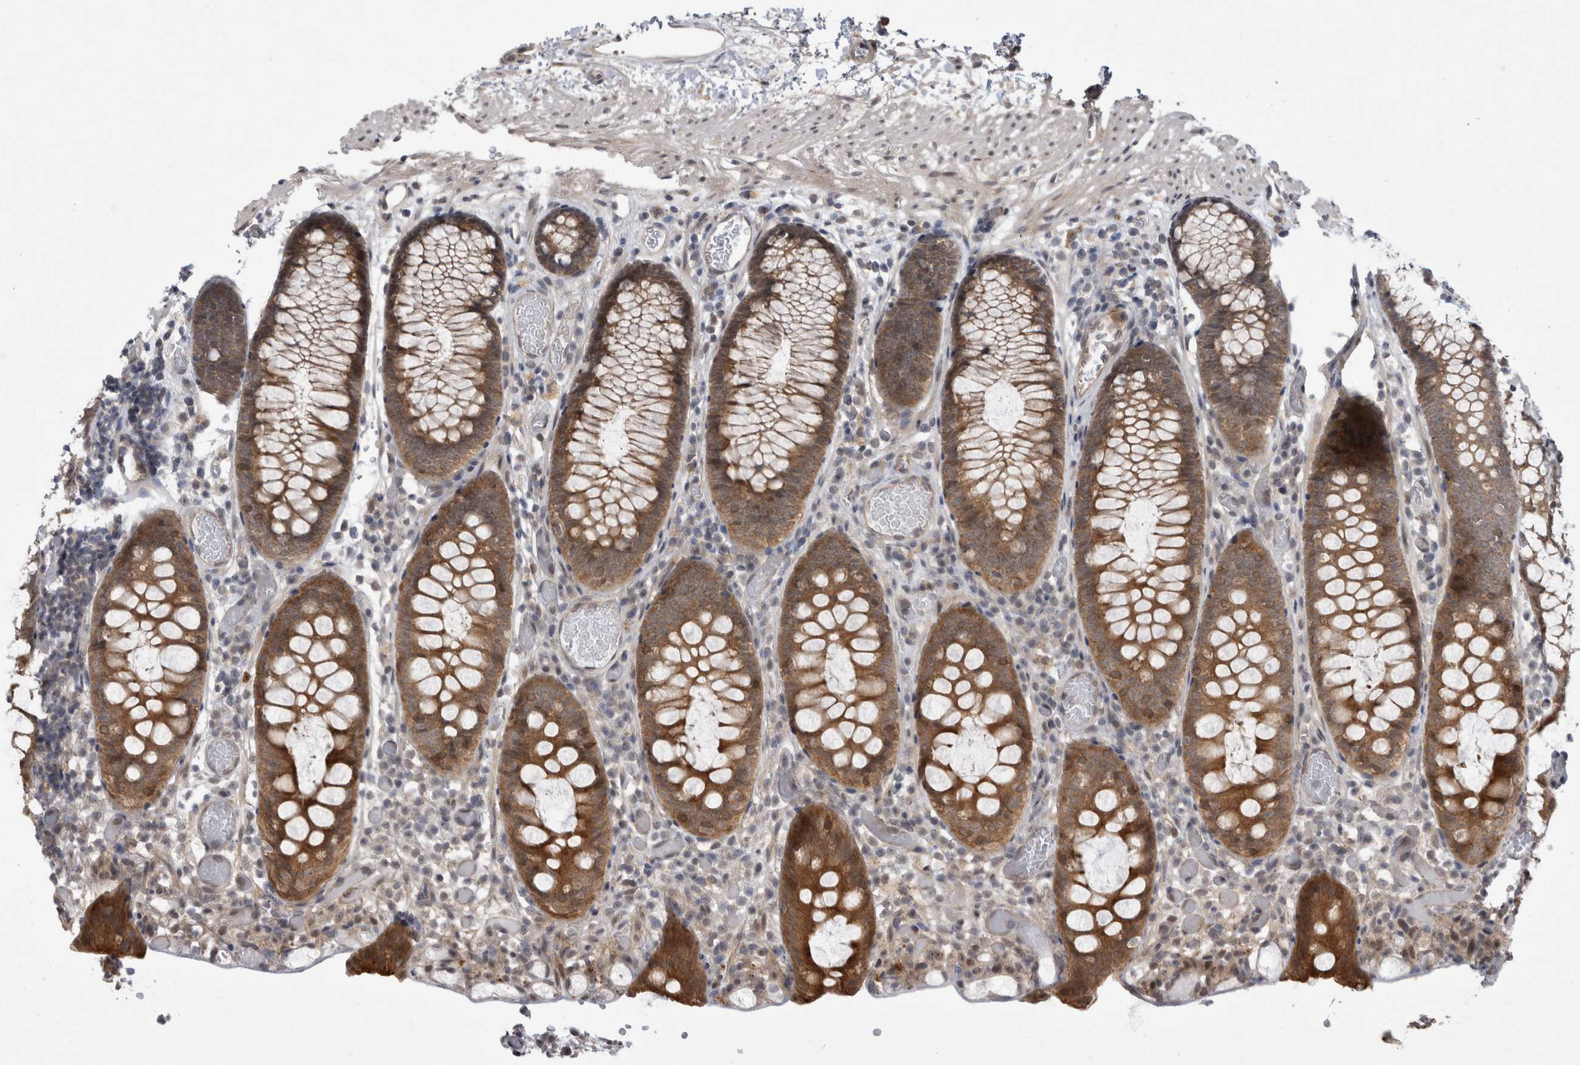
{"staining": {"intensity": "weak", "quantity": ">75%", "location": "cytoplasmic/membranous,nuclear"}, "tissue": "colon", "cell_type": "Endothelial cells", "image_type": "normal", "snomed": [{"axis": "morphology", "description": "Normal tissue, NOS"}, {"axis": "topography", "description": "Colon"}], "caption": "DAB immunohistochemical staining of unremarkable human colon displays weak cytoplasmic/membranous,nuclear protein positivity in approximately >75% of endothelial cells. (IHC, brightfield microscopy, high magnification).", "gene": "MTBP", "patient": {"sex": "male", "age": 14}}